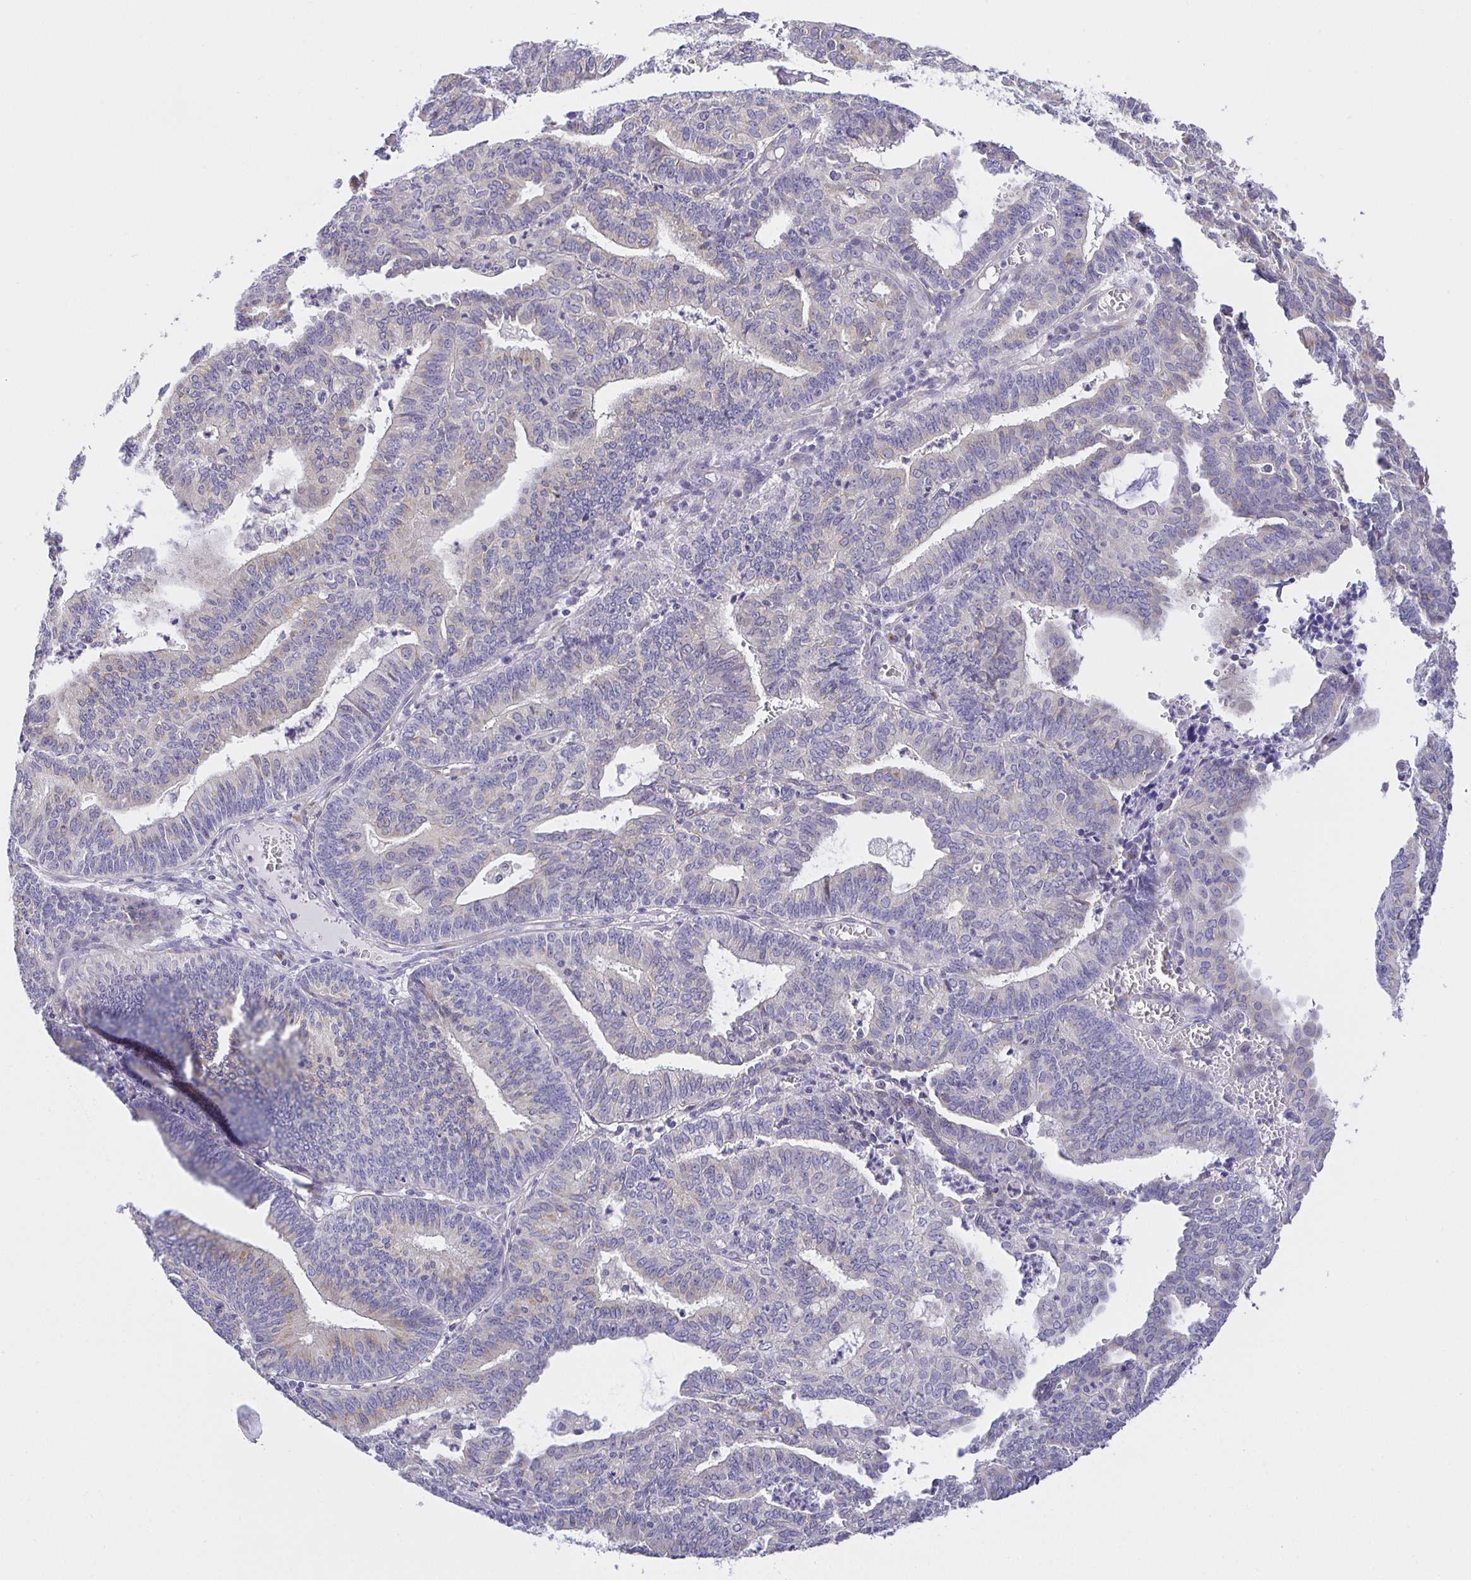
{"staining": {"intensity": "negative", "quantity": "none", "location": "none"}, "tissue": "endometrial cancer", "cell_type": "Tumor cells", "image_type": "cancer", "snomed": [{"axis": "morphology", "description": "Adenocarcinoma, NOS"}, {"axis": "topography", "description": "Endometrium"}], "caption": "Tumor cells are negative for protein expression in human endometrial adenocarcinoma.", "gene": "OPALIN", "patient": {"sex": "female", "age": 61}}